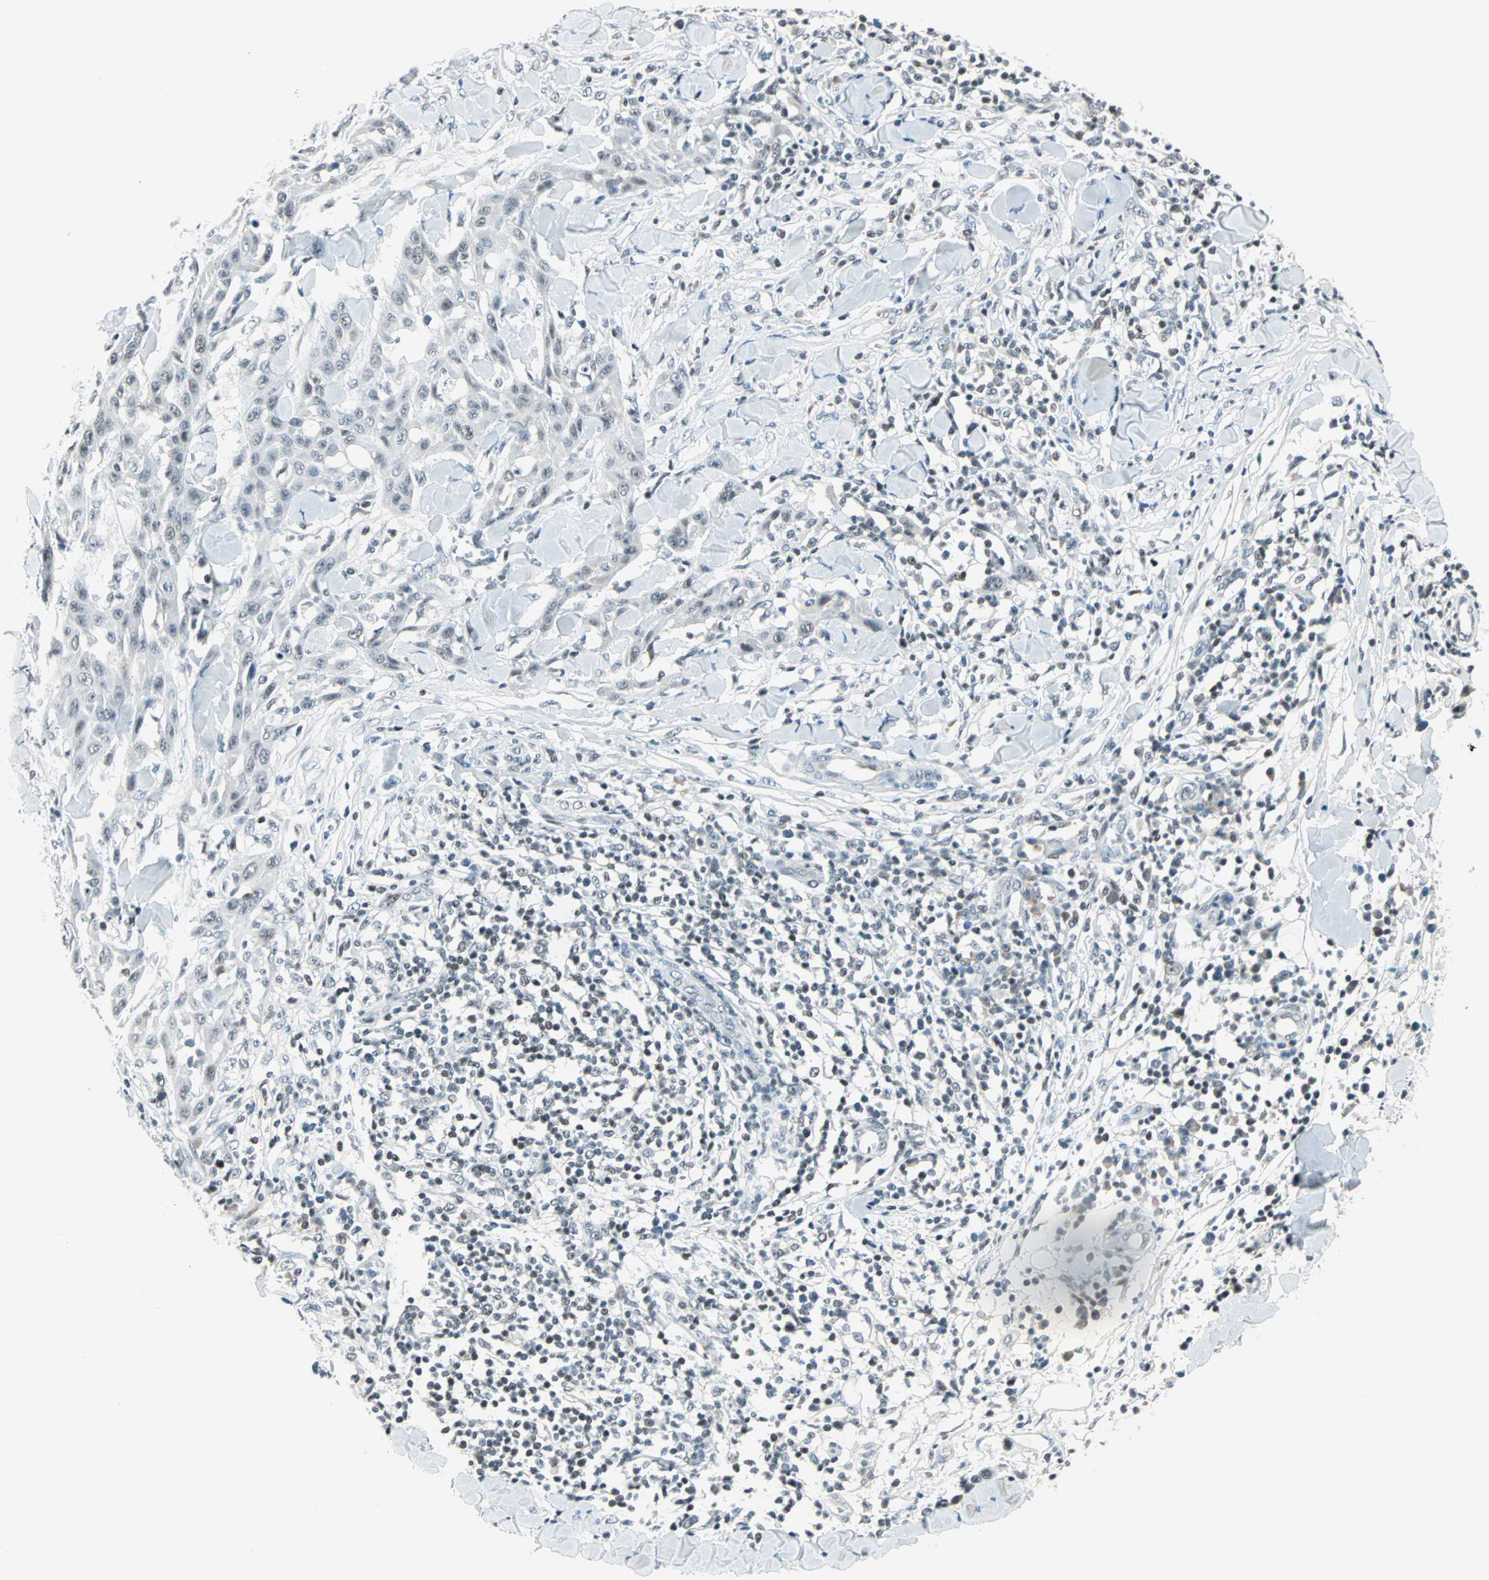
{"staining": {"intensity": "weak", "quantity": "<25%", "location": "nuclear"}, "tissue": "skin cancer", "cell_type": "Tumor cells", "image_type": "cancer", "snomed": [{"axis": "morphology", "description": "Squamous cell carcinoma, NOS"}, {"axis": "topography", "description": "Skin"}], "caption": "This is a micrograph of IHC staining of skin squamous cell carcinoma, which shows no positivity in tumor cells. The staining was performed using DAB (3,3'-diaminobenzidine) to visualize the protein expression in brown, while the nuclei were stained in blue with hematoxylin (Magnification: 20x).", "gene": "SIN3A", "patient": {"sex": "male", "age": 24}}